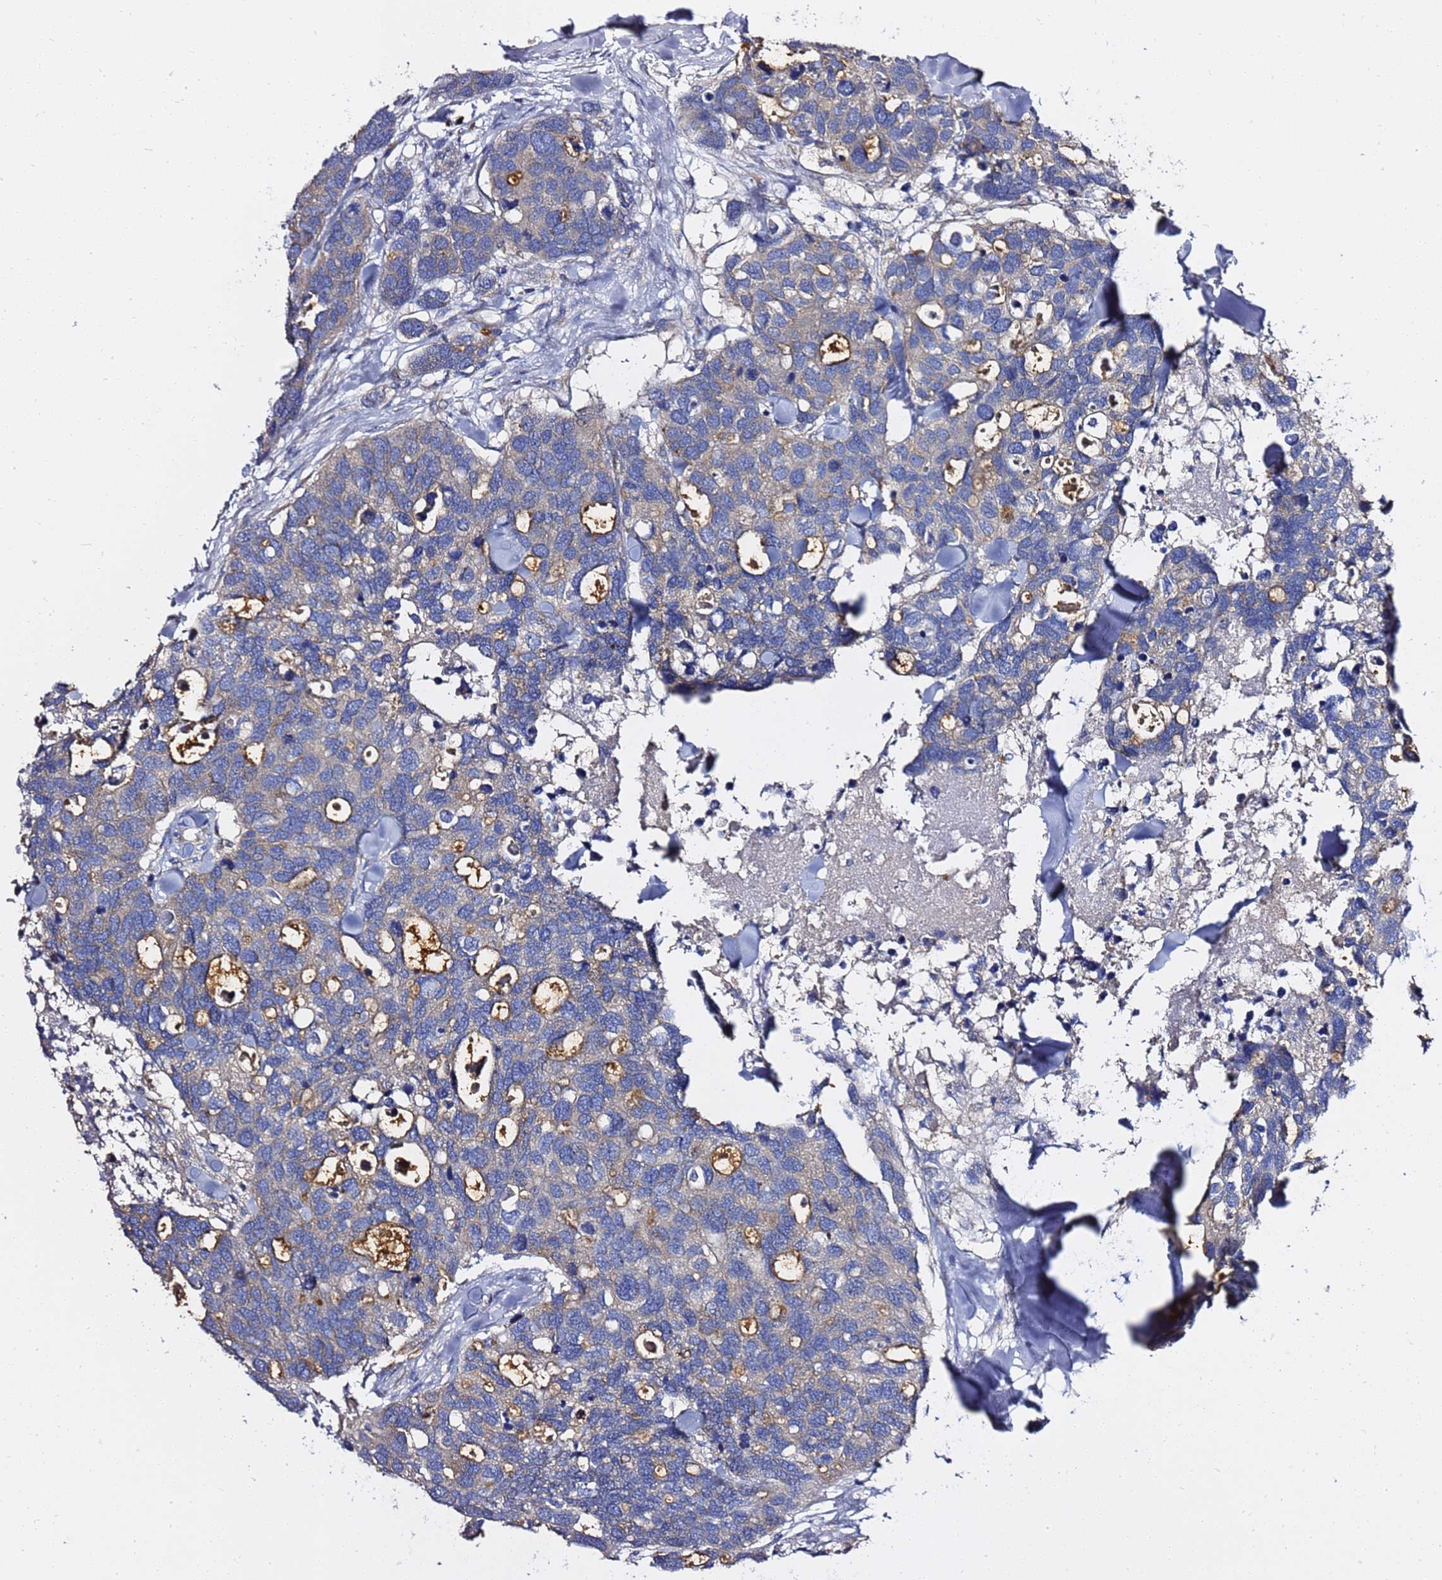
{"staining": {"intensity": "moderate", "quantity": "<25%", "location": "cytoplasmic/membranous"}, "tissue": "breast cancer", "cell_type": "Tumor cells", "image_type": "cancer", "snomed": [{"axis": "morphology", "description": "Duct carcinoma"}, {"axis": "topography", "description": "Breast"}], "caption": "Breast infiltrating ductal carcinoma stained with a brown dye reveals moderate cytoplasmic/membranous positive expression in approximately <25% of tumor cells.", "gene": "ANAPC1", "patient": {"sex": "female", "age": 83}}